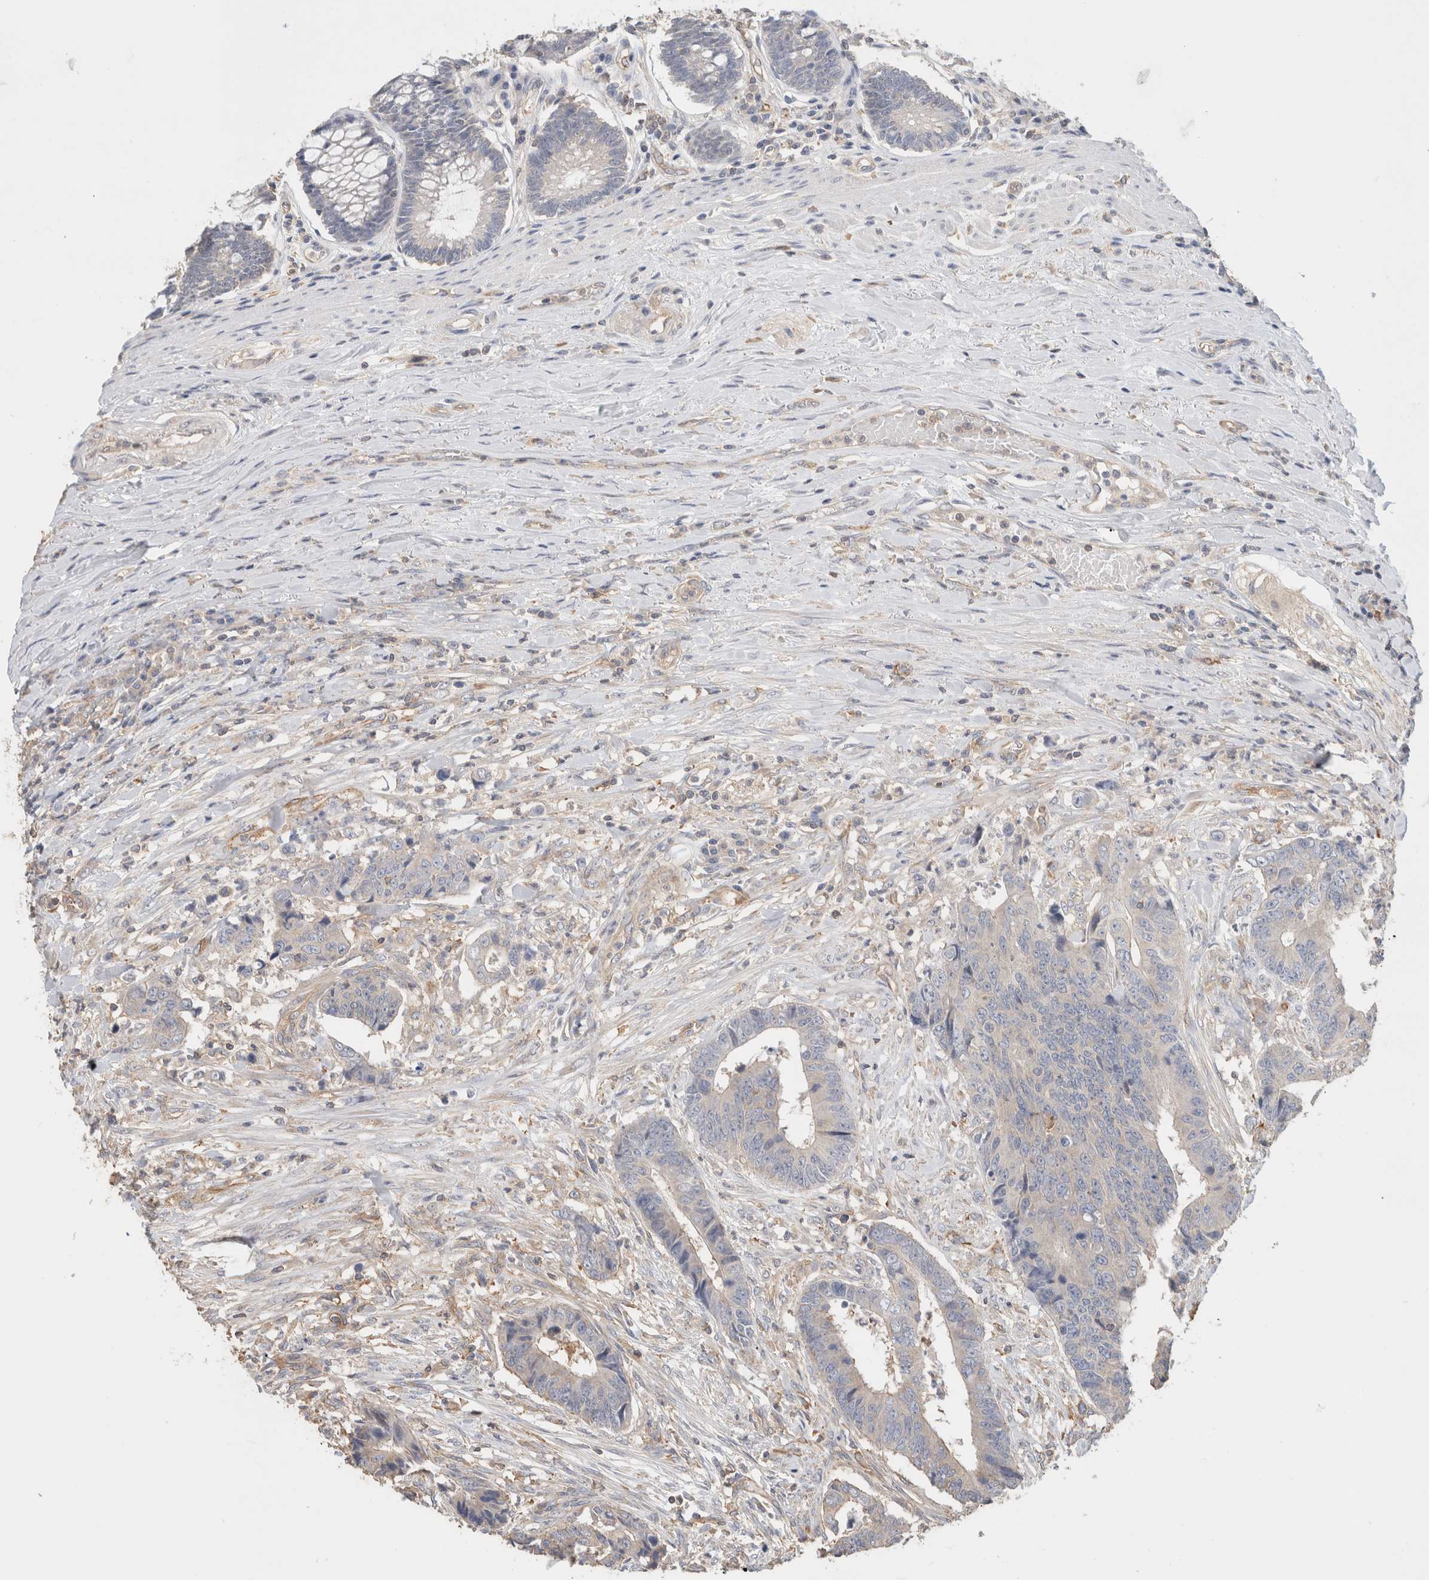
{"staining": {"intensity": "negative", "quantity": "none", "location": "none"}, "tissue": "colorectal cancer", "cell_type": "Tumor cells", "image_type": "cancer", "snomed": [{"axis": "morphology", "description": "Adenocarcinoma, NOS"}, {"axis": "topography", "description": "Rectum"}], "caption": "Tumor cells are negative for protein expression in human colorectal adenocarcinoma.", "gene": "CFAP418", "patient": {"sex": "male", "age": 84}}